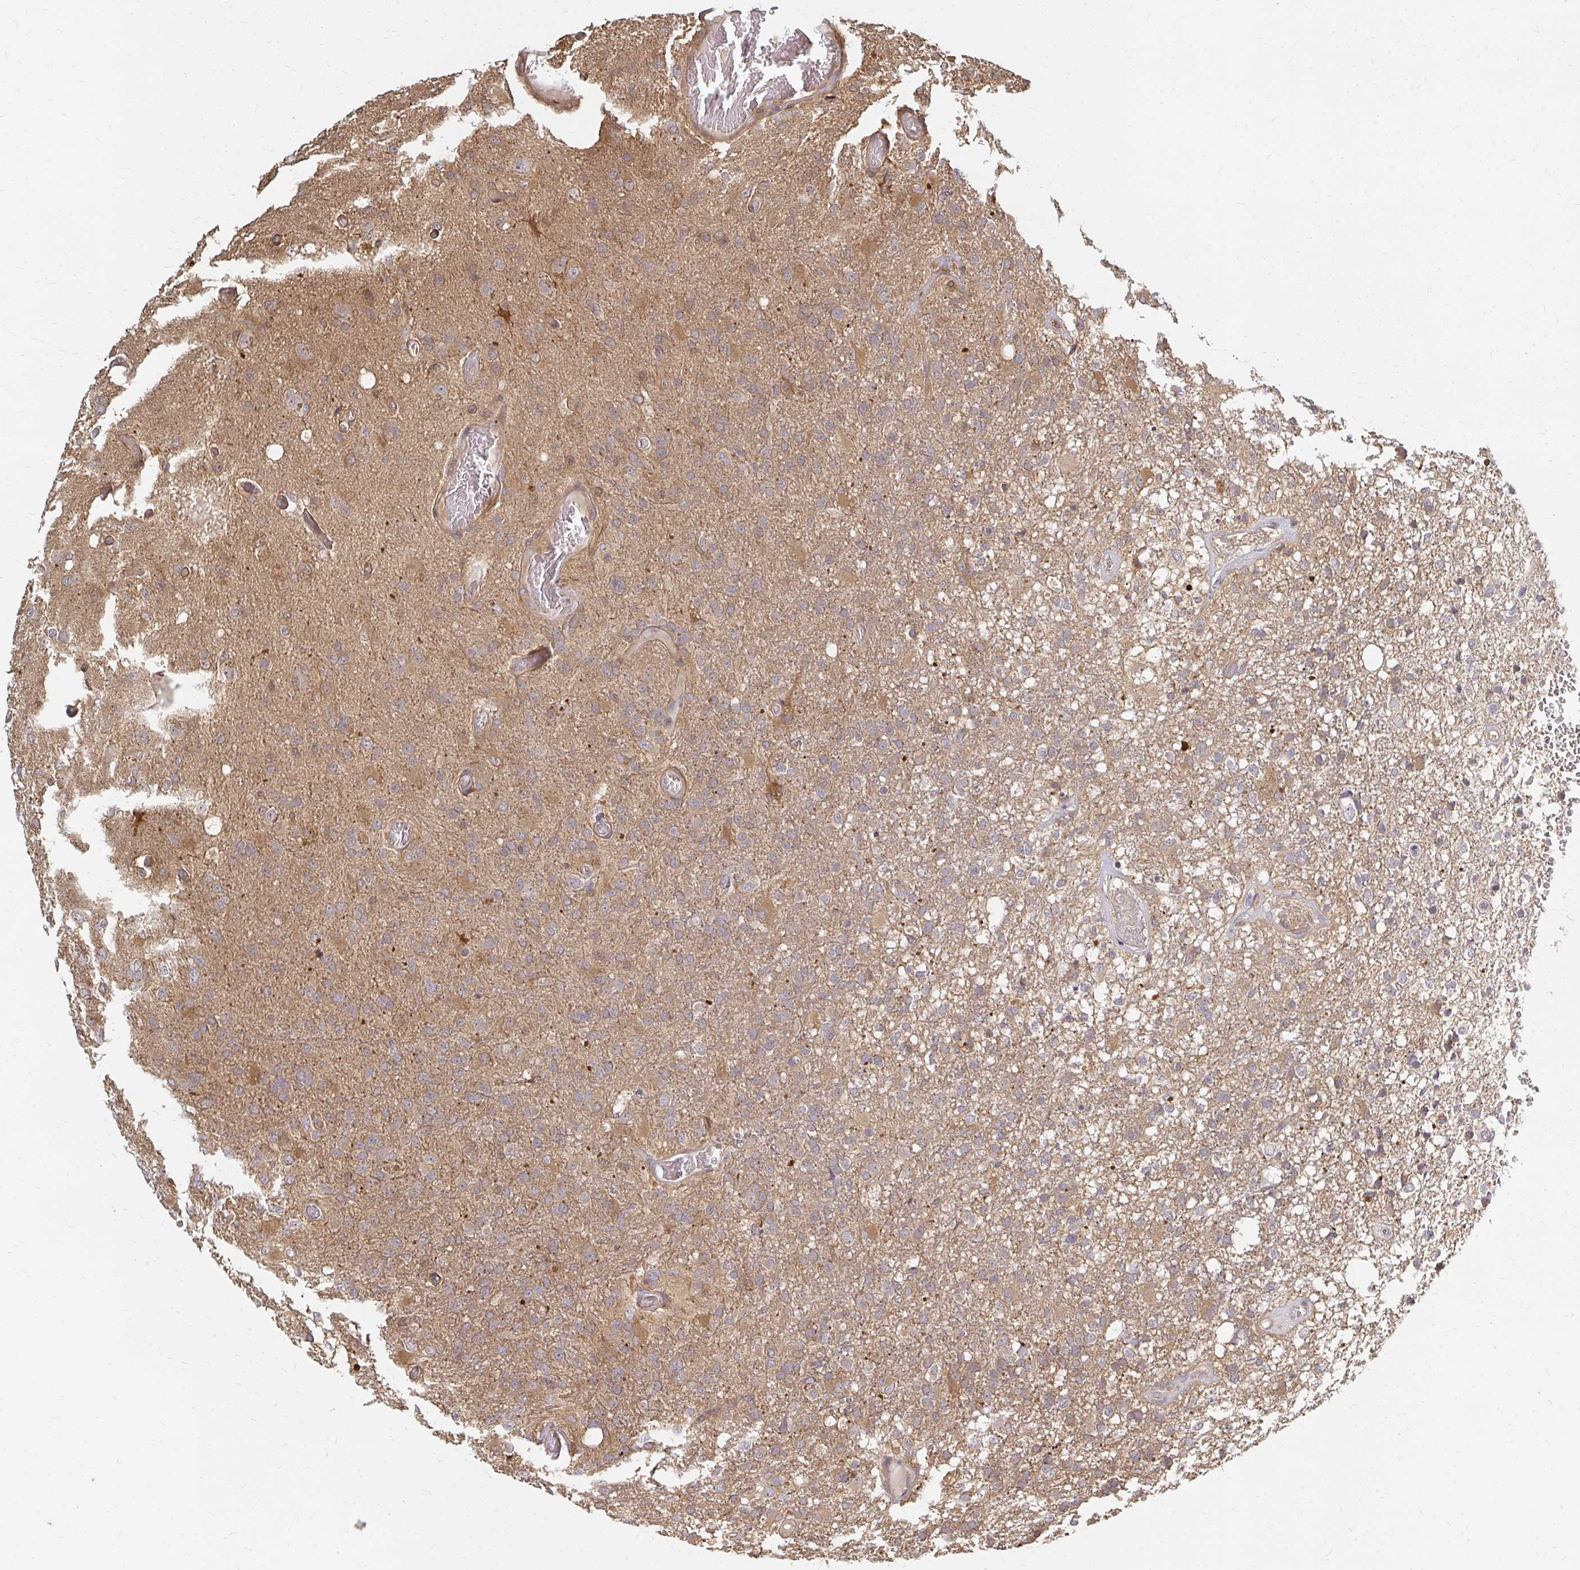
{"staining": {"intensity": "weak", "quantity": ">75%", "location": "cytoplasmic/membranous"}, "tissue": "glioma", "cell_type": "Tumor cells", "image_type": "cancer", "snomed": [{"axis": "morphology", "description": "Glioma, malignant, High grade"}, {"axis": "topography", "description": "Brain"}], "caption": "Immunohistochemistry (IHC) micrograph of human malignant glioma (high-grade) stained for a protein (brown), which exhibits low levels of weak cytoplasmic/membranous expression in about >75% of tumor cells.", "gene": "ZNF285", "patient": {"sex": "female", "age": 74}}